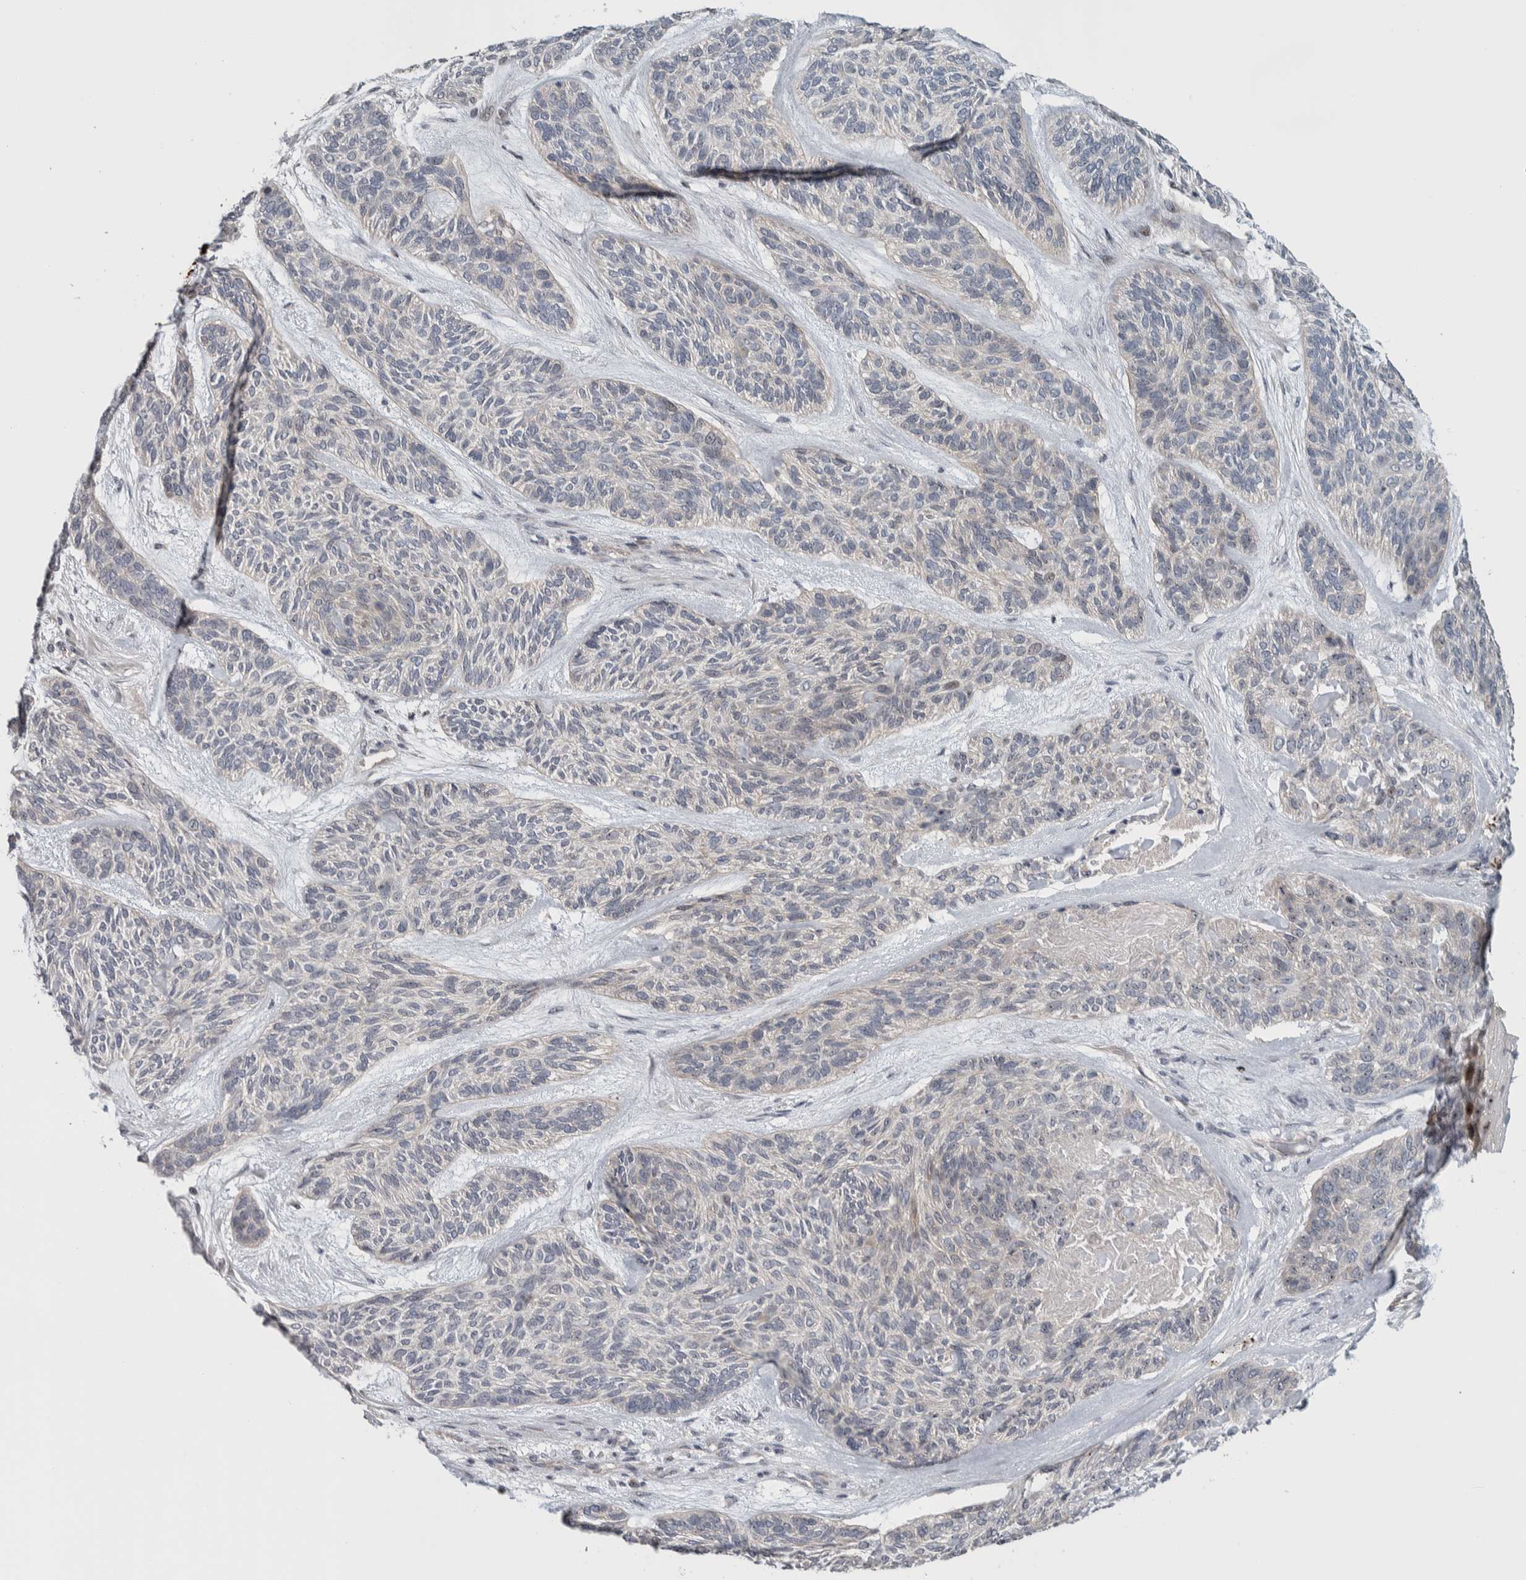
{"staining": {"intensity": "negative", "quantity": "none", "location": "none"}, "tissue": "skin cancer", "cell_type": "Tumor cells", "image_type": "cancer", "snomed": [{"axis": "morphology", "description": "Basal cell carcinoma"}, {"axis": "topography", "description": "Skin"}], "caption": "High magnification brightfield microscopy of skin cancer (basal cell carcinoma) stained with DAB (brown) and counterstained with hematoxylin (blue): tumor cells show no significant positivity.", "gene": "PRRG4", "patient": {"sex": "male", "age": 55}}